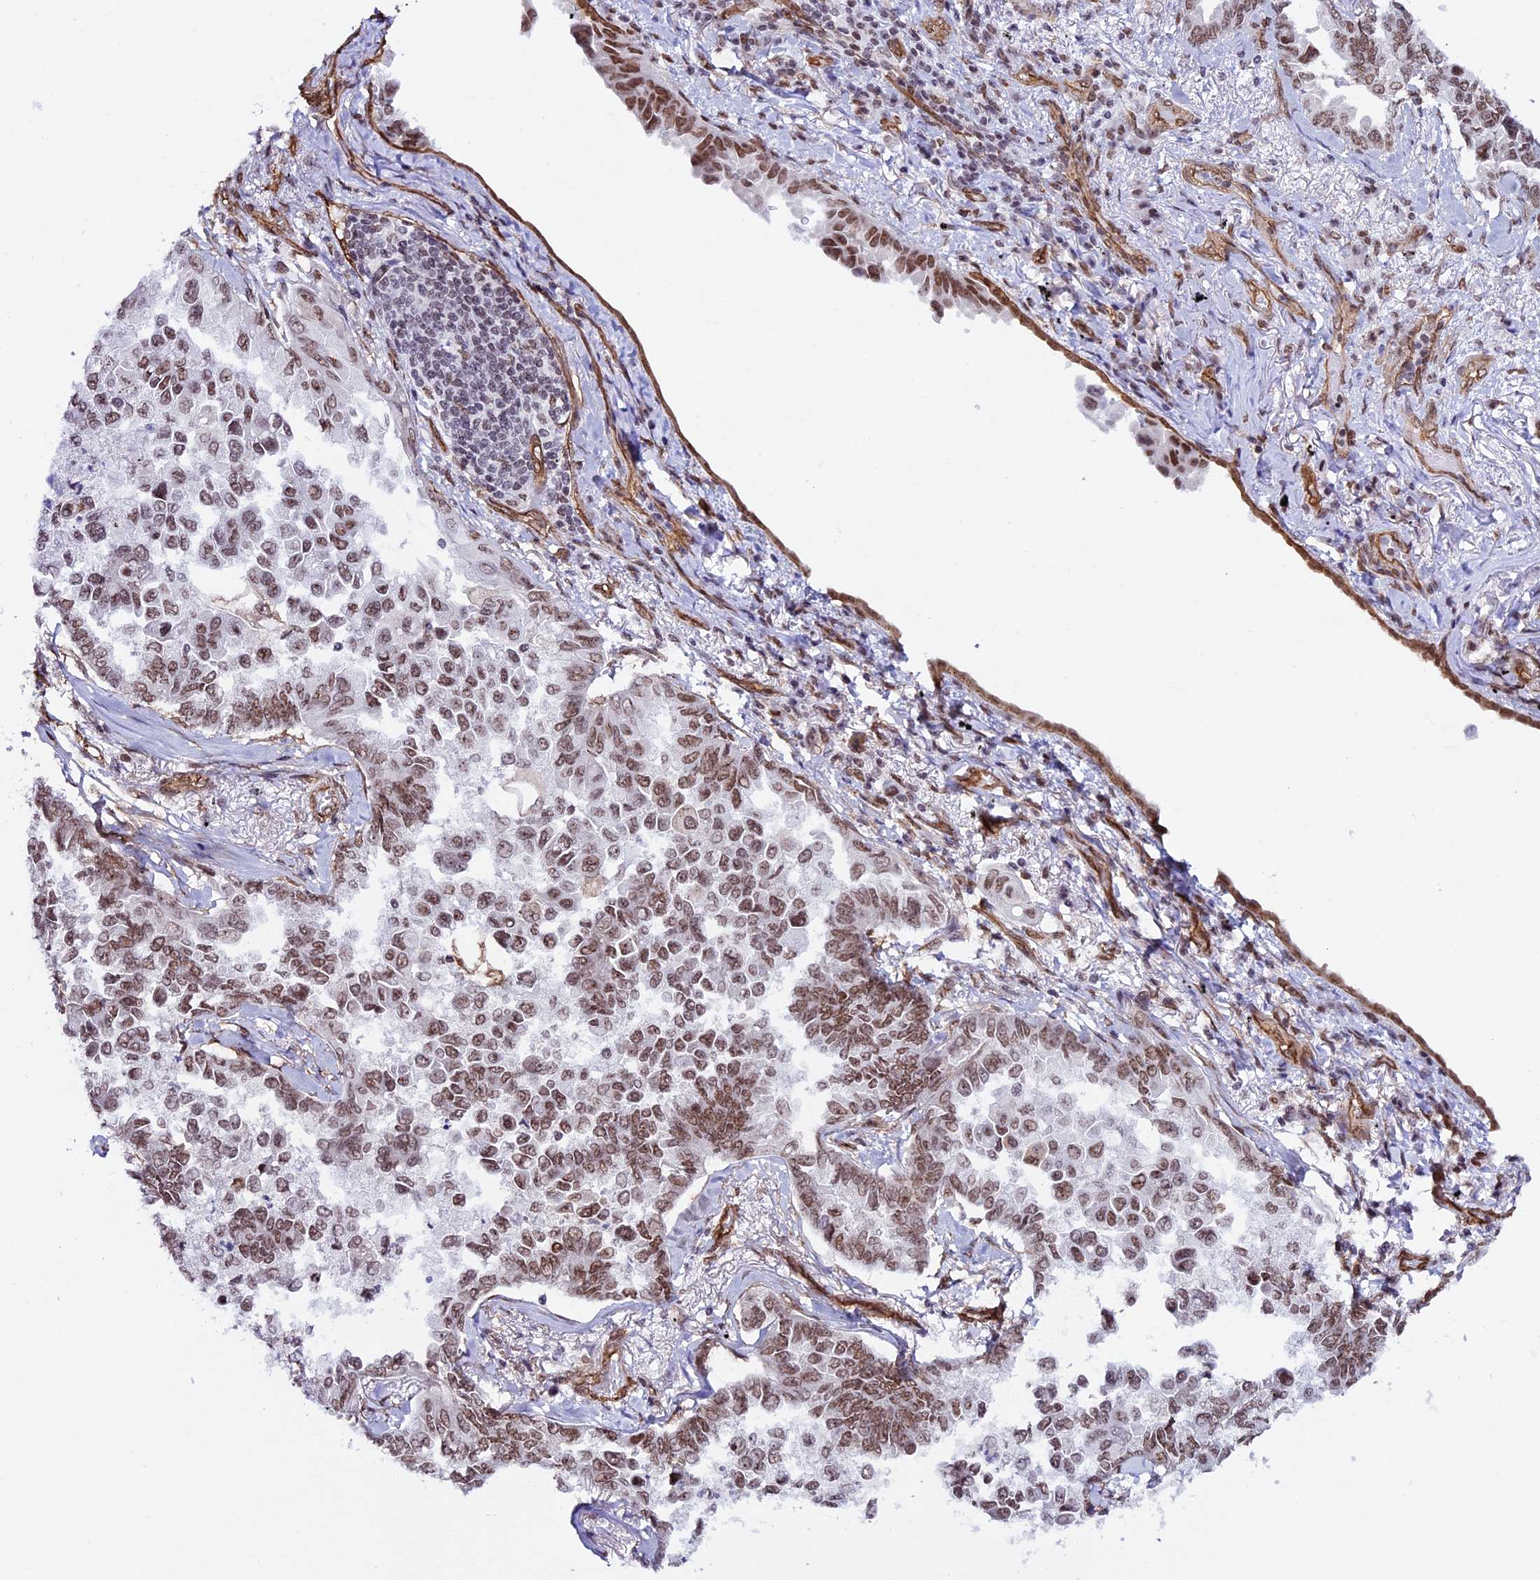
{"staining": {"intensity": "moderate", "quantity": ">75%", "location": "nuclear"}, "tissue": "lung cancer", "cell_type": "Tumor cells", "image_type": "cancer", "snomed": [{"axis": "morphology", "description": "Adenocarcinoma, NOS"}, {"axis": "topography", "description": "Lung"}], "caption": "High-power microscopy captured an immunohistochemistry image of lung adenocarcinoma, revealing moderate nuclear staining in approximately >75% of tumor cells.", "gene": "MPHOSPH8", "patient": {"sex": "female", "age": 67}}